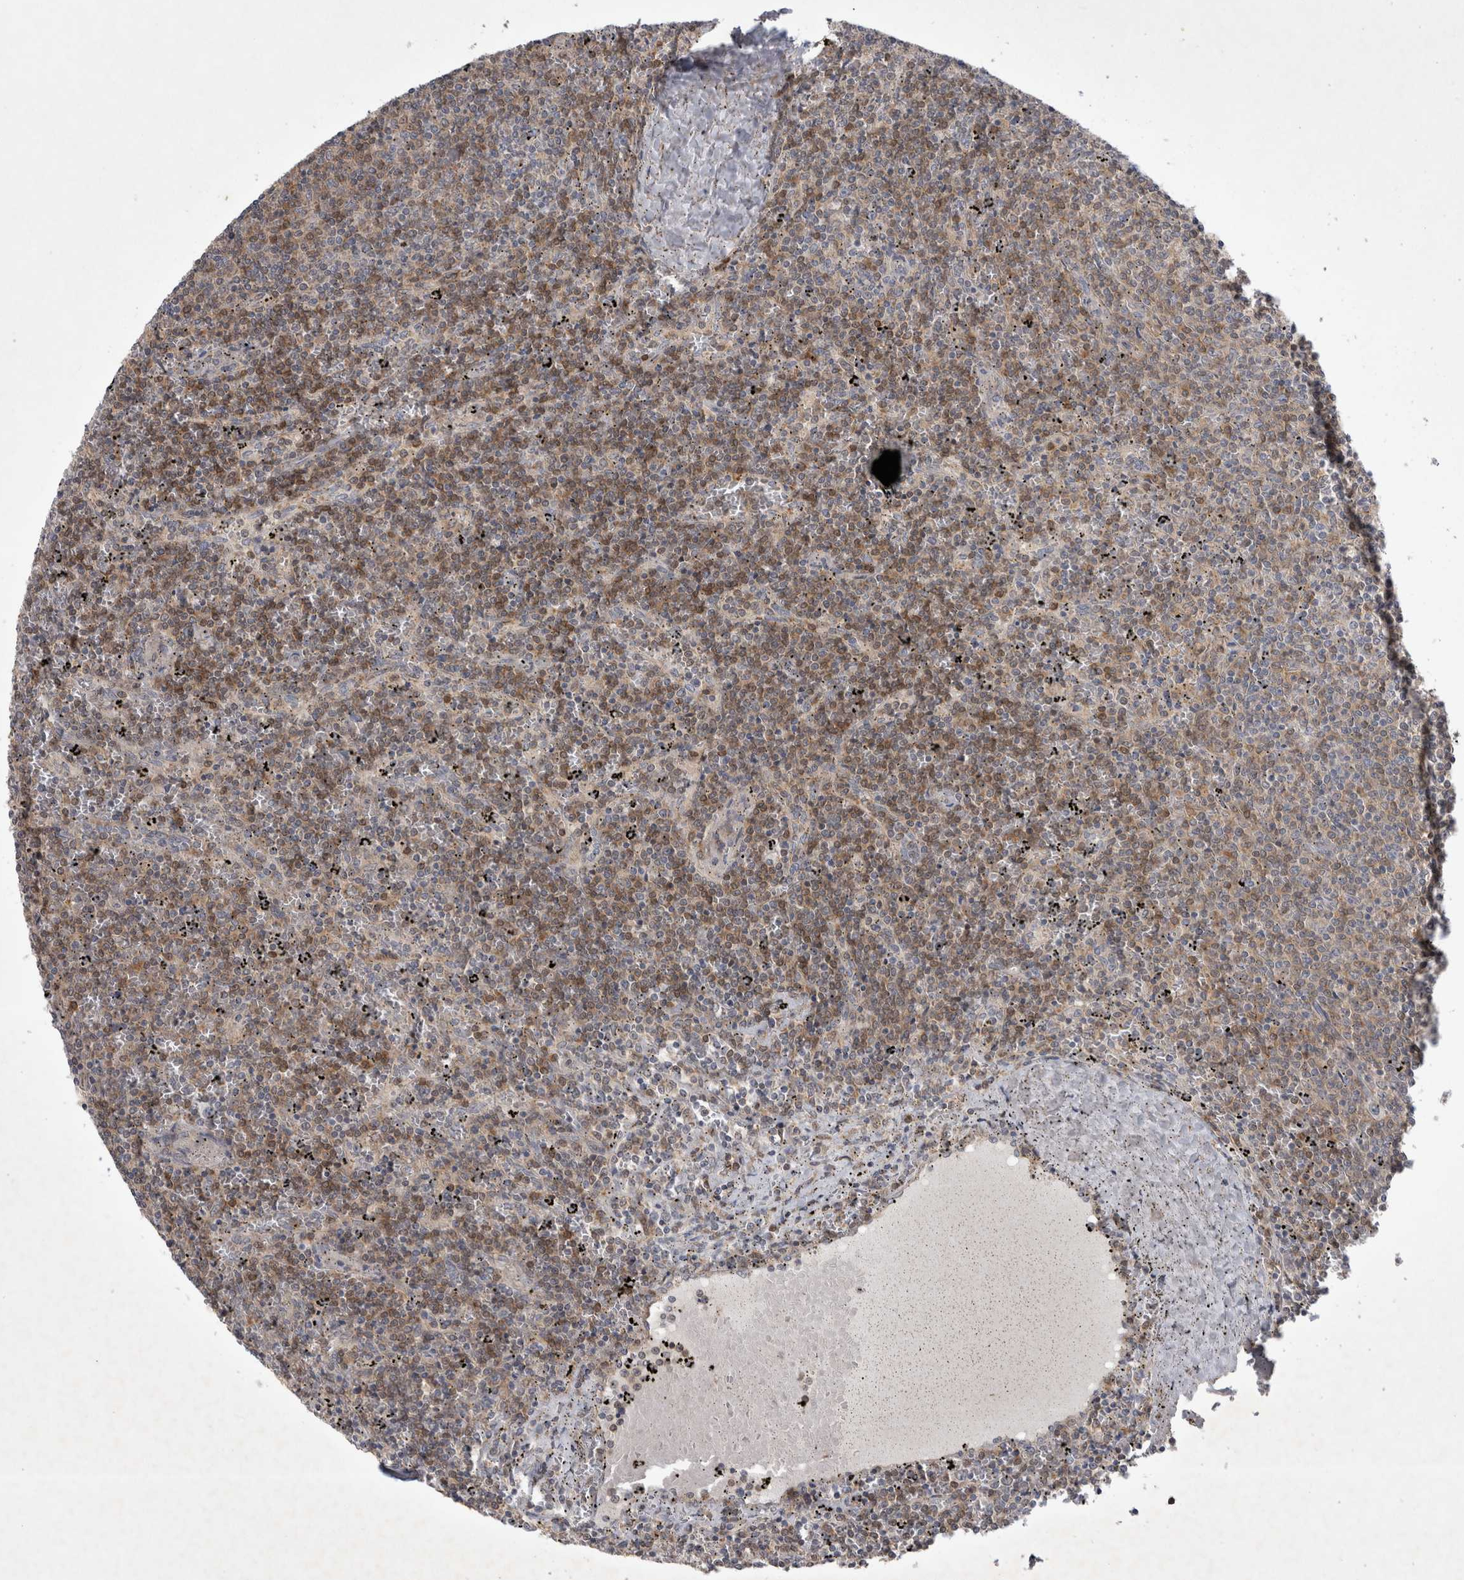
{"staining": {"intensity": "weak", "quantity": "25%-75%", "location": "cytoplasmic/membranous"}, "tissue": "lymphoma", "cell_type": "Tumor cells", "image_type": "cancer", "snomed": [{"axis": "morphology", "description": "Malignant lymphoma, non-Hodgkin's type, Low grade"}, {"axis": "topography", "description": "Spleen"}], "caption": "This is an image of immunohistochemistry staining of lymphoma, which shows weak expression in the cytoplasmic/membranous of tumor cells.", "gene": "SRD5A3", "patient": {"sex": "female", "age": 50}}